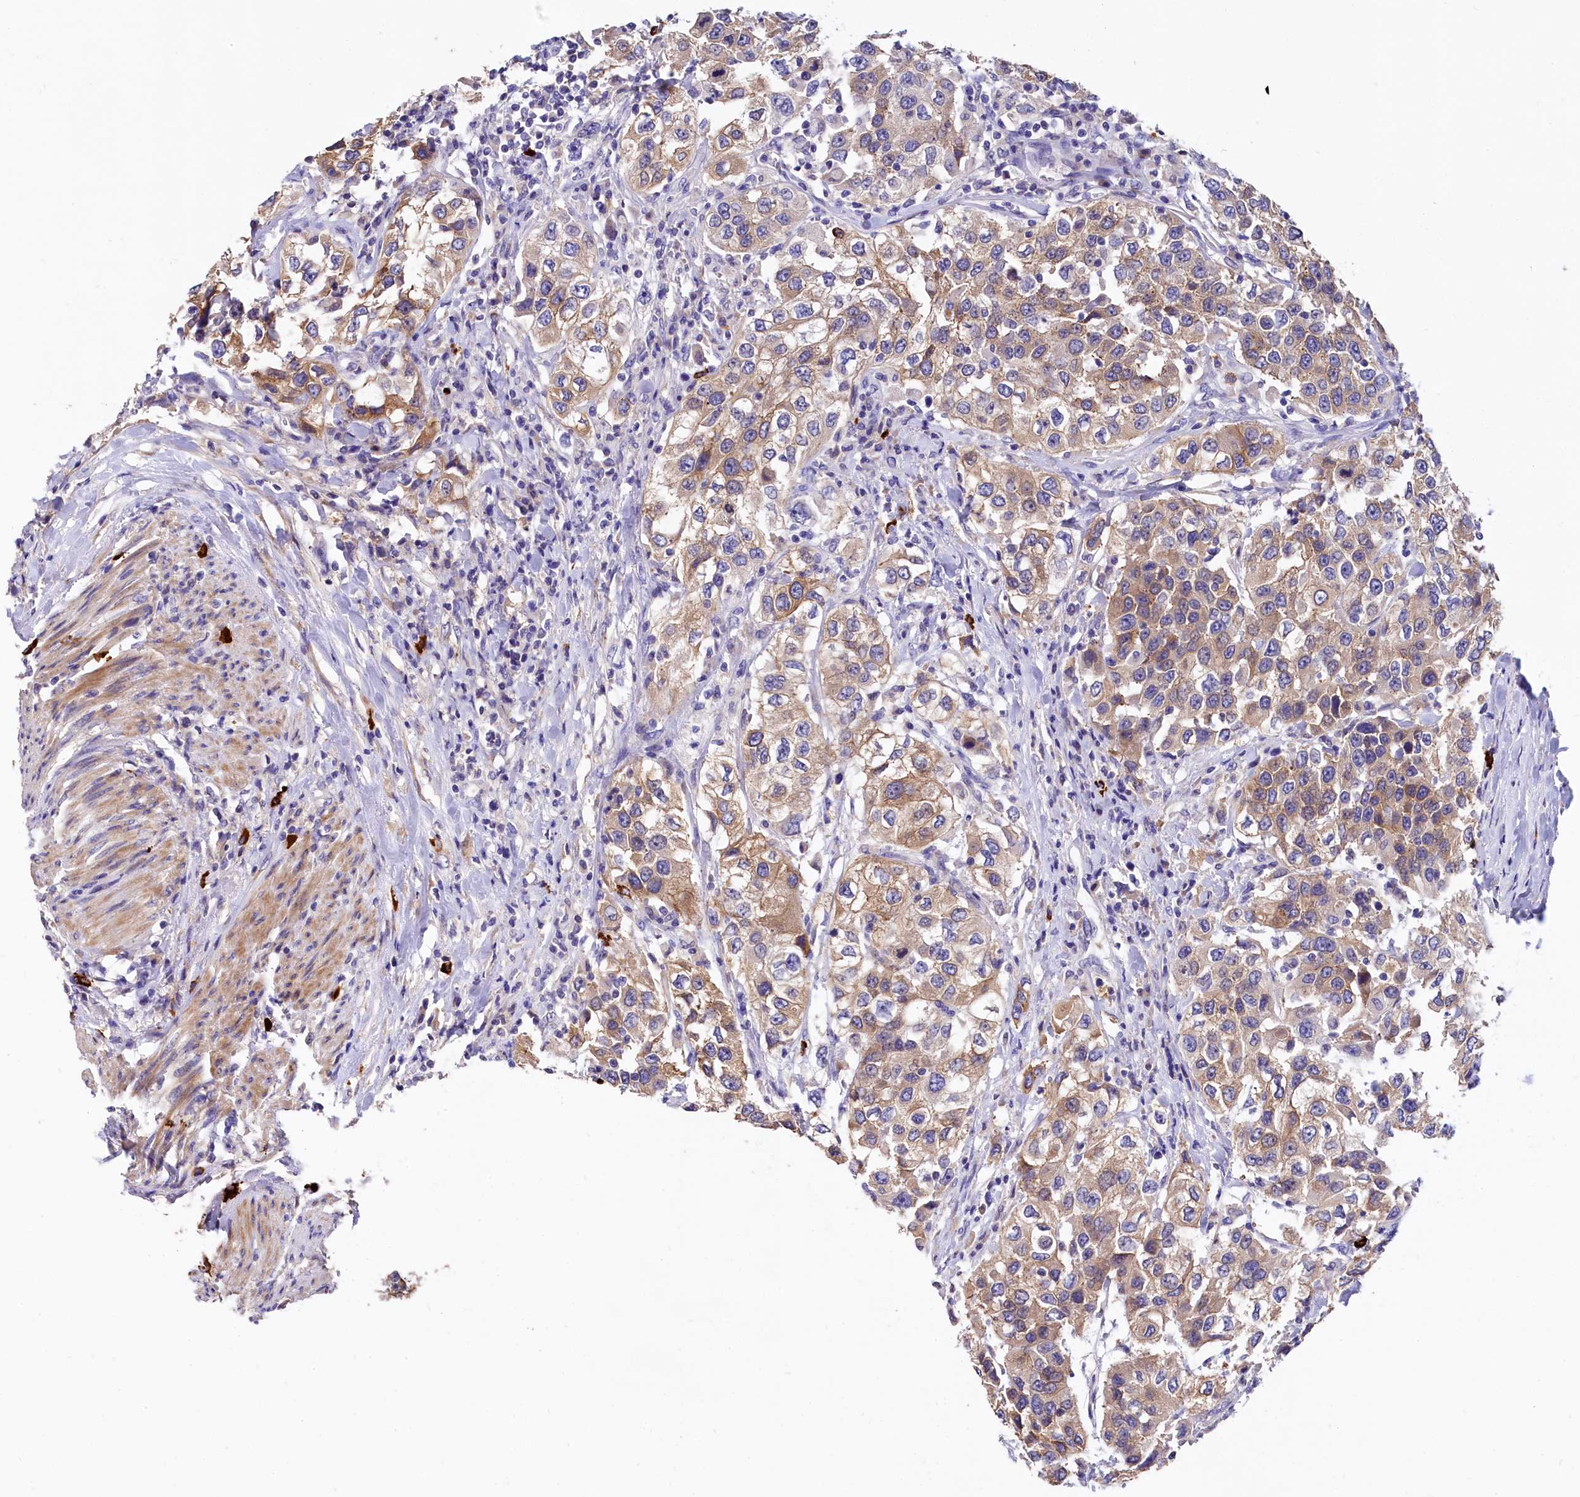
{"staining": {"intensity": "moderate", "quantity": "25%-75%", "location": "cytoplasmic/membranous"}, "tissue": "urothelial cancer", "cell_type": "Tumor cells", "image_type": "cancer", "snomed": [{"axis": "morphology", "description": "Urothelial carcinoma, High grade"}, {"axis": "topography", "description": "Urinary bladder"}], "caption": "Human urothelial carcinoma (high-grade) stained with a protein marker shows moderate staining in tumor cells.", "gene": "EPS8L2", "patient": {"sex": "female", "age": 80}}